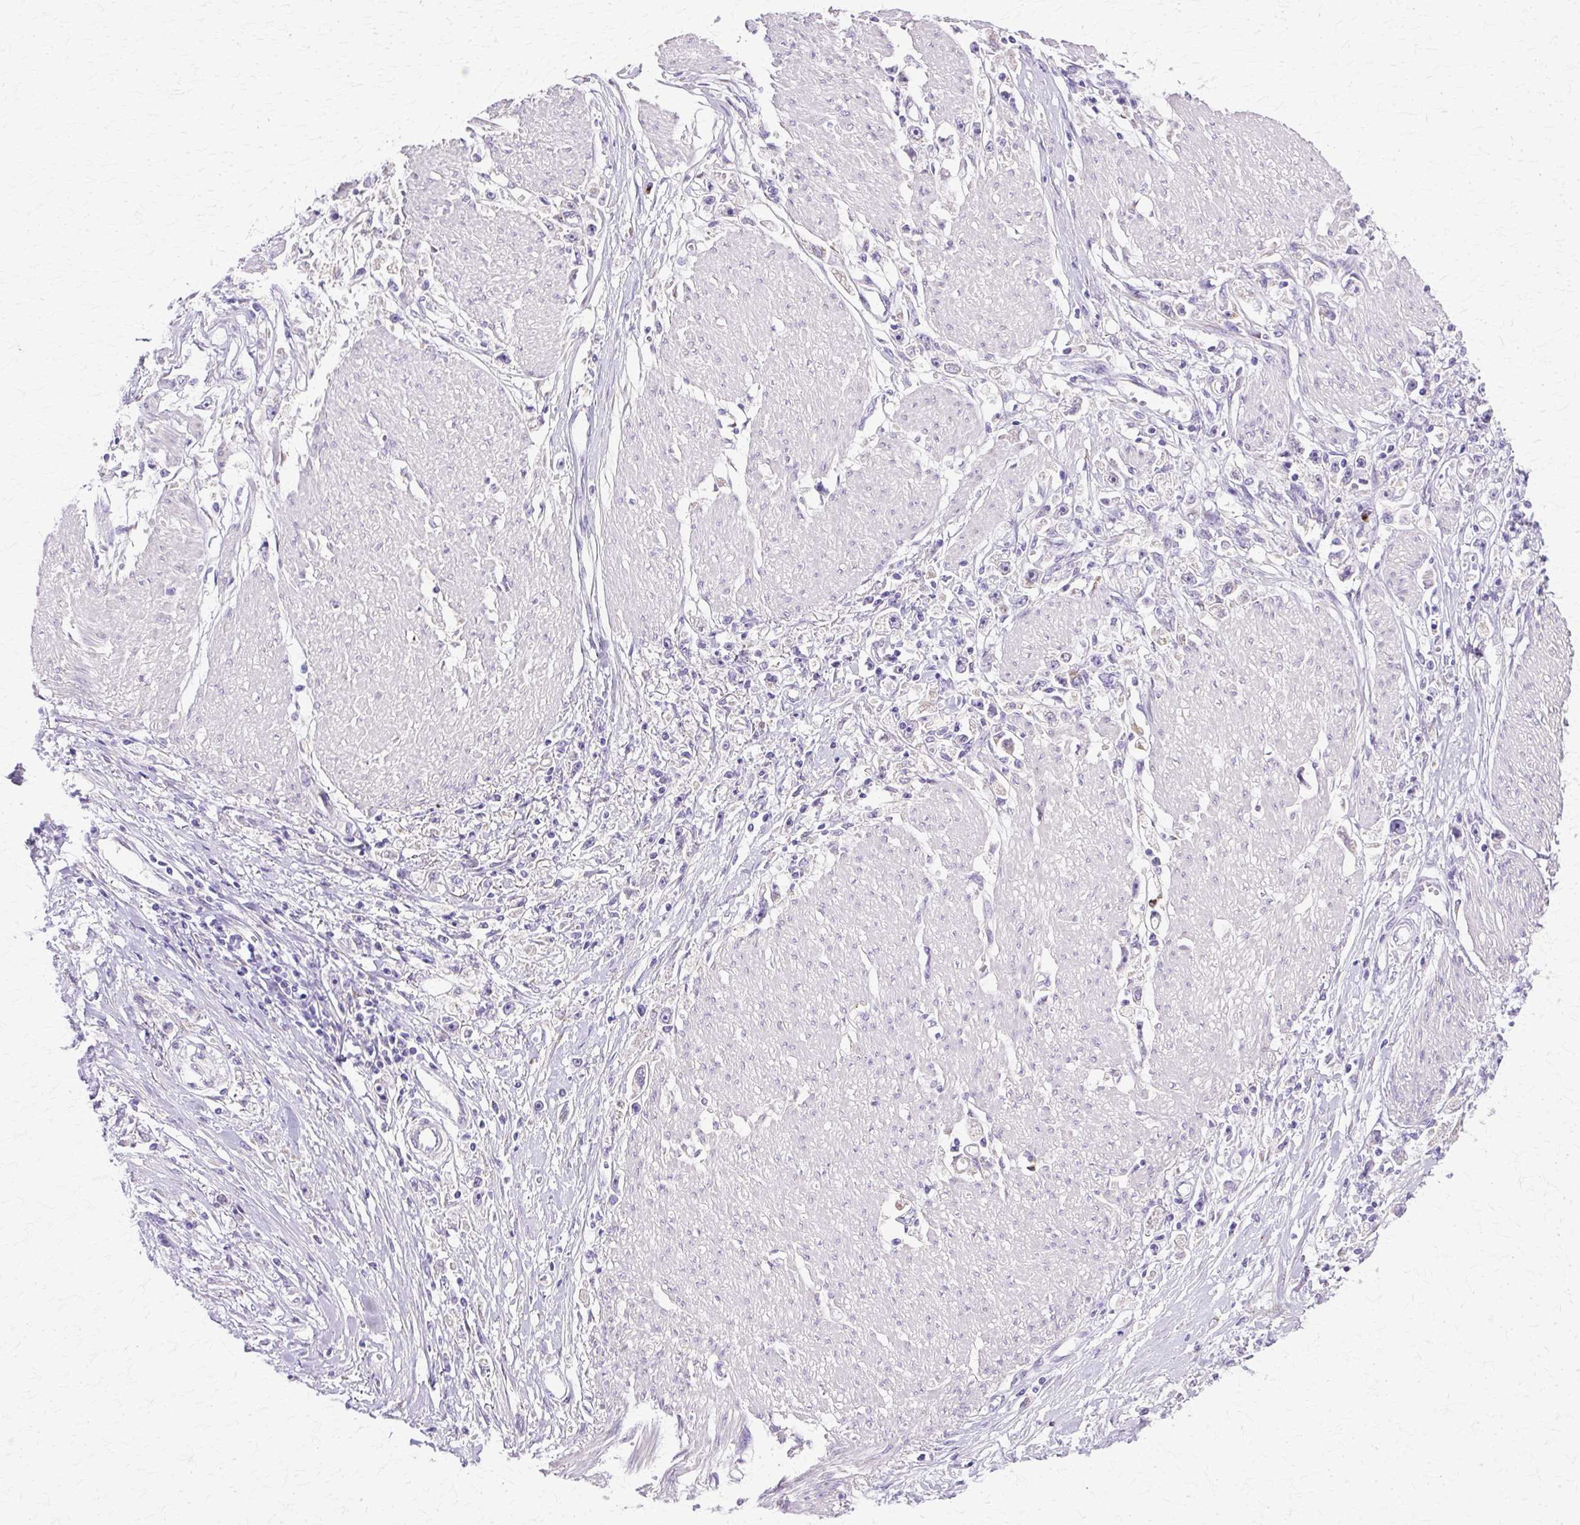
{"staining": {"intensity": "negative", "quantity": "none", "location": "none"}, "tissue": "stomach cancer", "cell_type": "Tumor cells", "image_type": "cancer", "snomed": [{"axis": "morphology", "description": "Adenocarcinoma, NOS"}, {"axis": "topography", "description": "Stomach"}], "caption": "Immunohistochemistry photomicrograph of human stomach cancer (adenocarcinoma) stained for a protein (brown), which displays no positivity in tumor cells.", "gene": "TBC1D3G", "patient": {"sex": "female", "age": 59}}